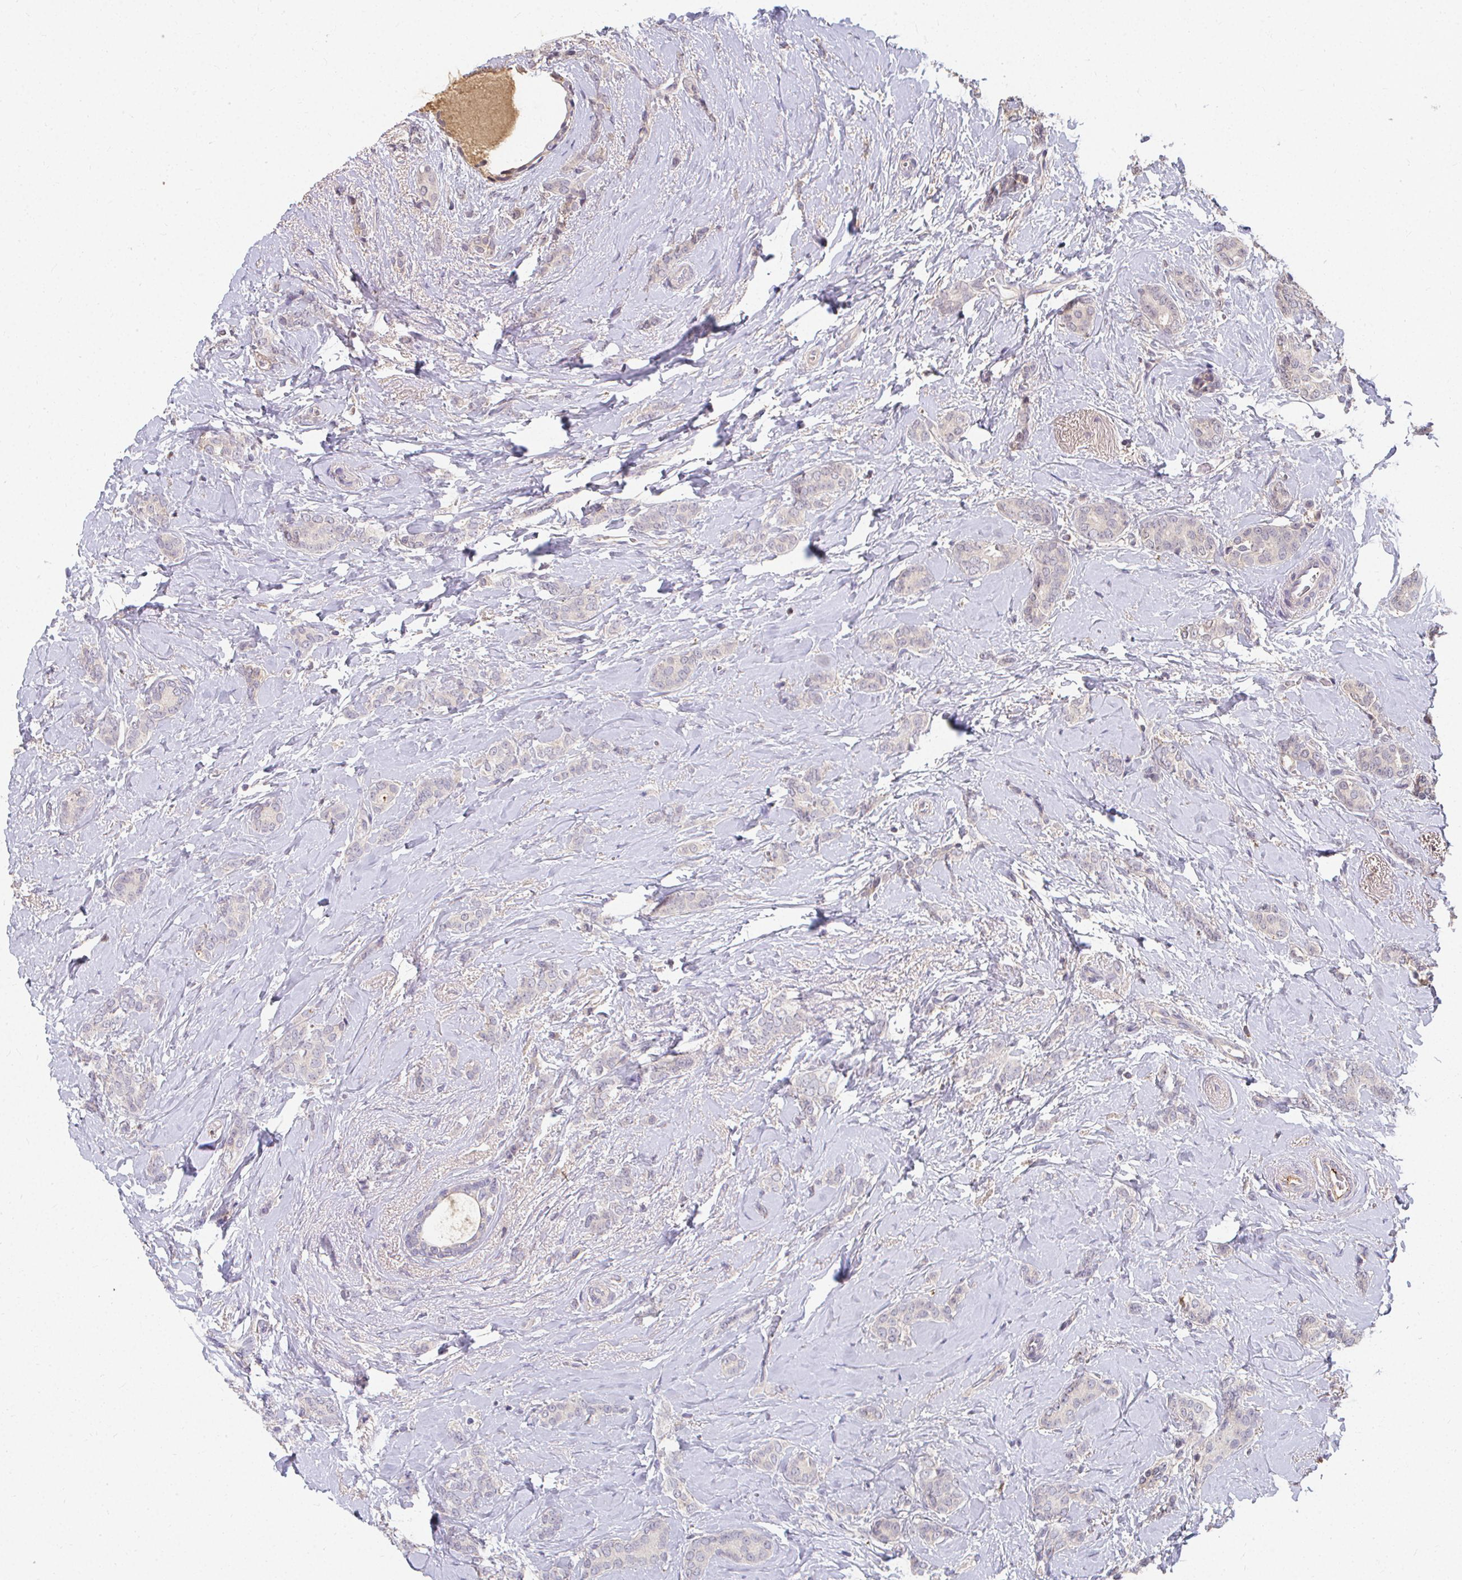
{"staining": {"intensity": "negative", "quantity": "none", "location": "none"}, "tissue": "breast cancer", "cell_type": "Tumor cells", "image_type": "cancer", "snomed": [{"axis": "morphology", "description": "Normal tissue, NOS"}, {"axis": "morphology", "description": "Duct carcinoma"}, {"axis": "topography", "description": "Breast"}], "caption": "There is no significant staining in tumor cells of invasive ductal carcinoma (breast). (DAB IHC visualized using brightfield microscopy, high magnification).", "gene": "LOXL4", "patient": {"sex": "female", "age": 77}}